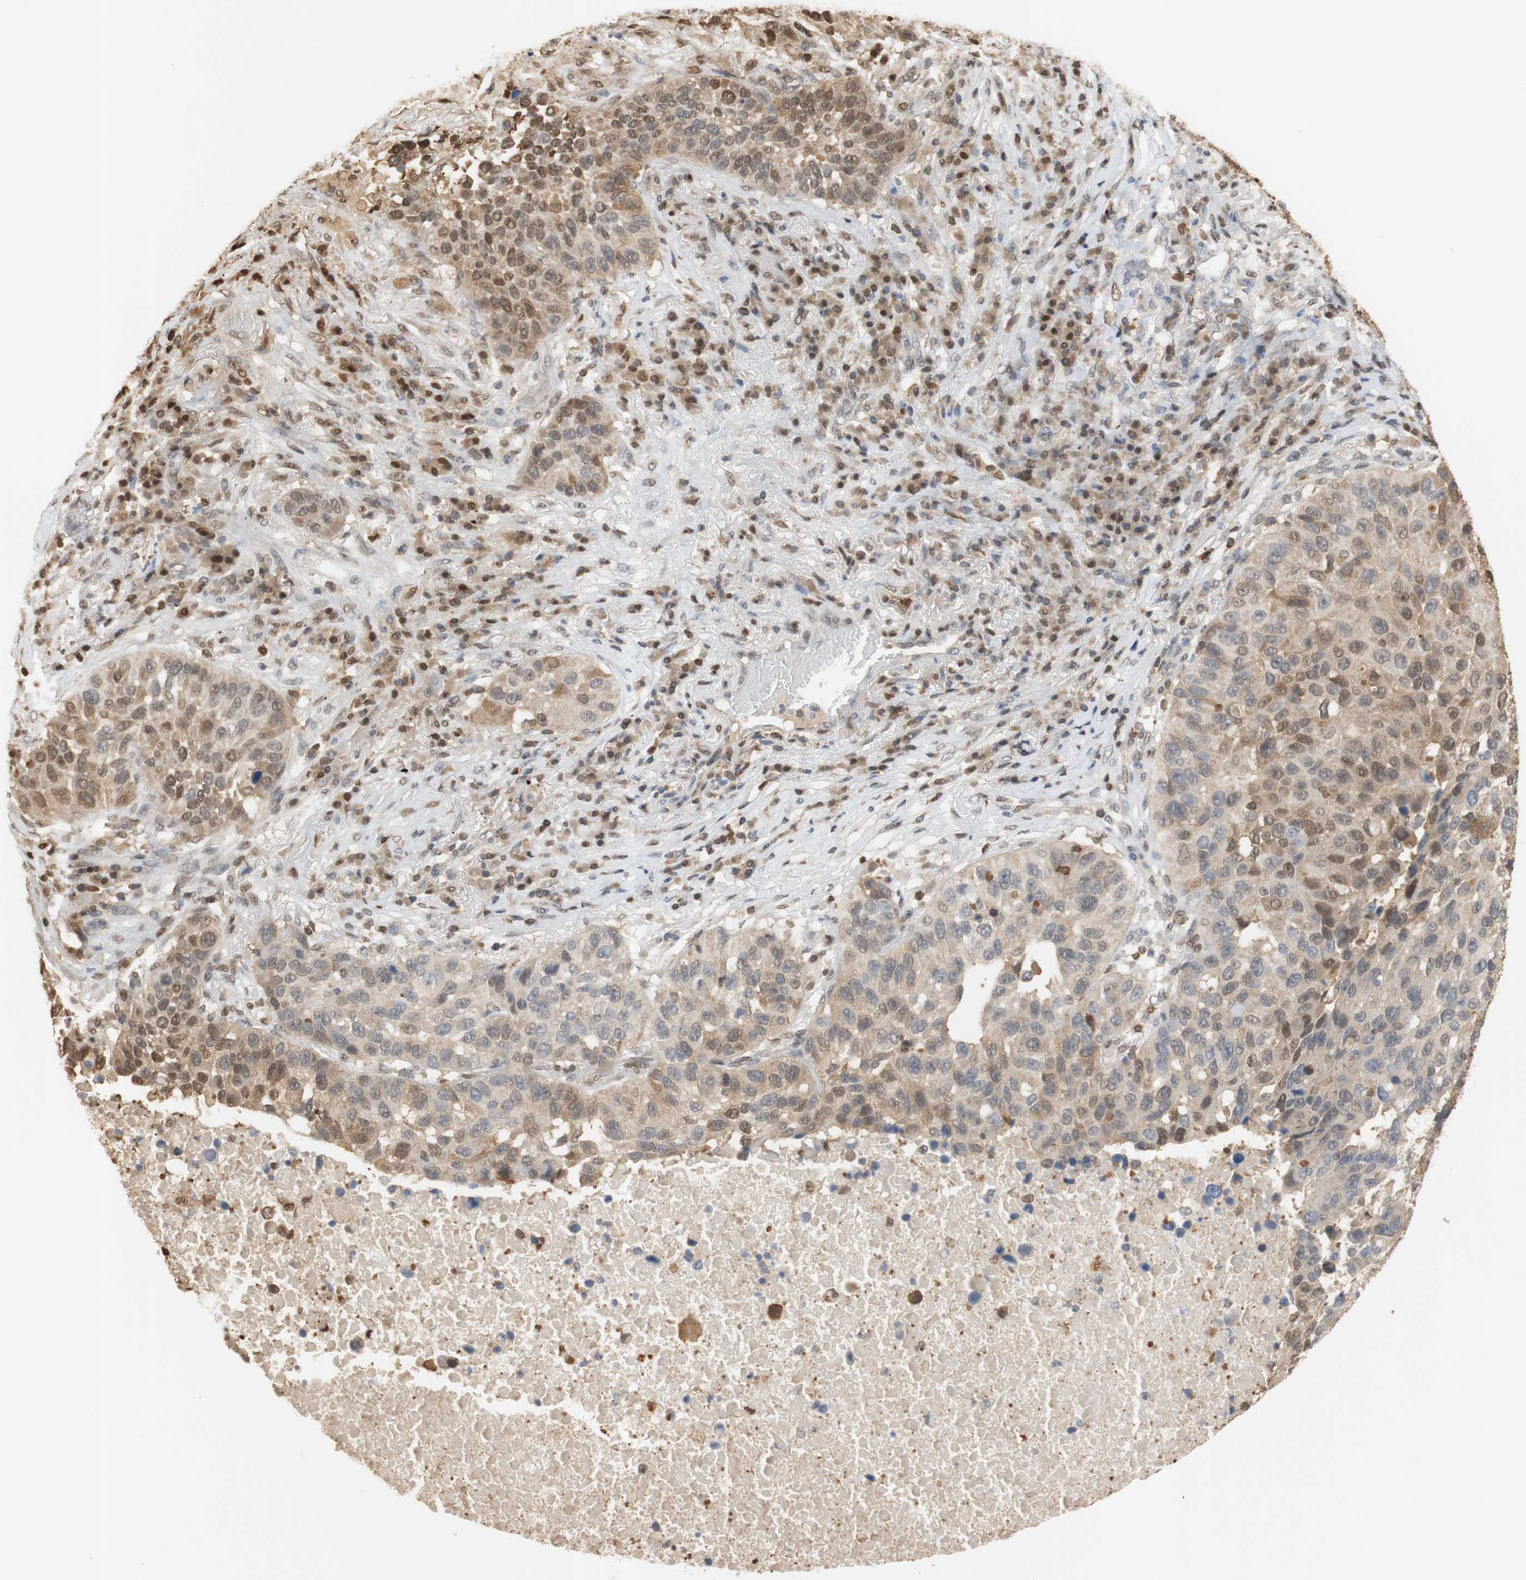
{"staining": {"intensity": "moderate", "quantity": ">75%", "location": "cytoplasmic/membranous,nuclear"}, "tissue": "lung cancer", "cell_type": "Tumor cells", "image_type": "cancer", "snomed": [{"axis": "morphology", "description": "Squamous cell carcinoma, NOS"}, {"axis": "topography", "description": "Lung"}], "caption": "IHC (DAB) staining of lung squamous cell carcinoma demonstrates moderate cytoplasmic/membranous and nuclear protein staining in approximately >75% of tumor cells.", "gene": "NAP1L4", "patient": {"sex": "male", "age": 57}}